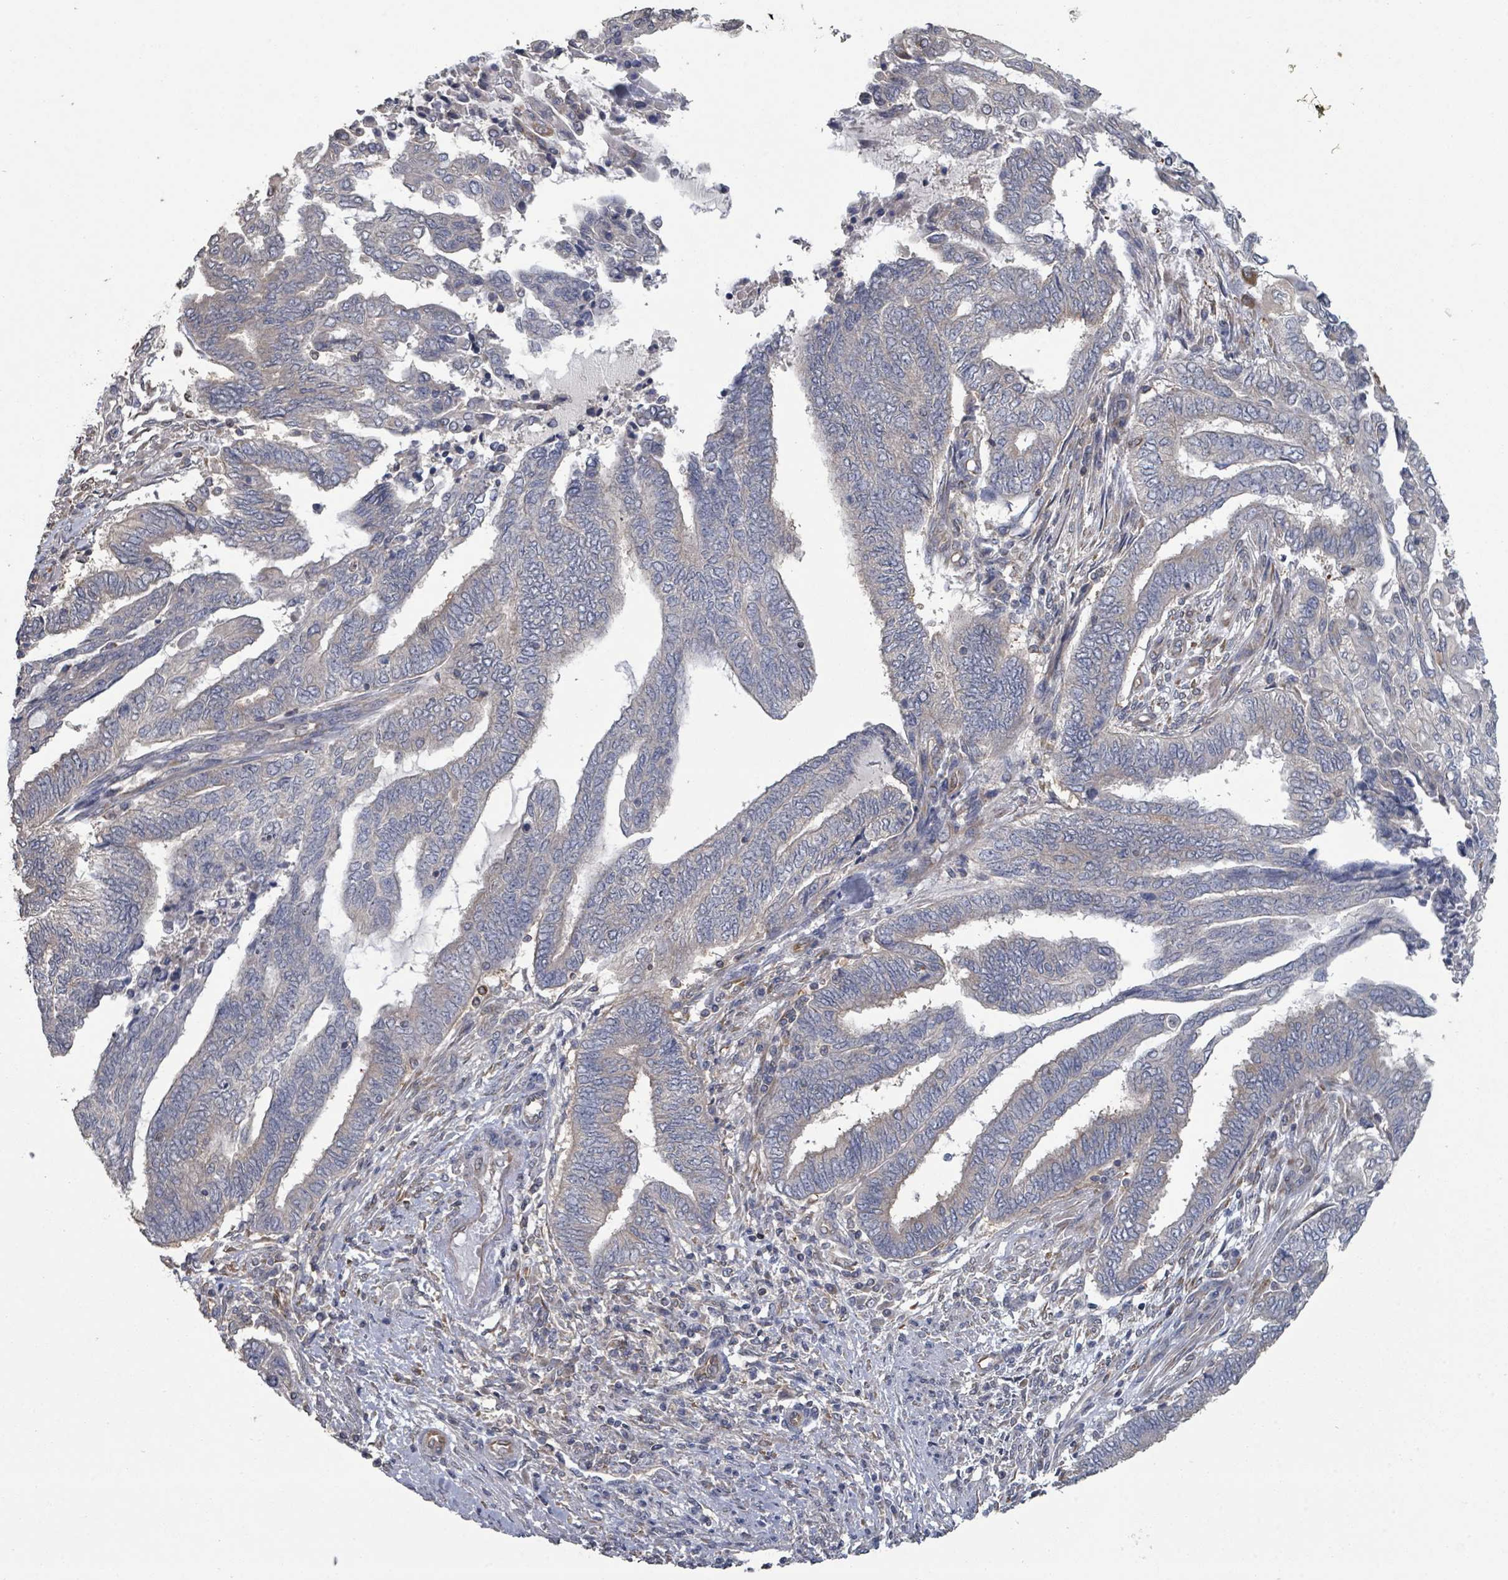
{"staining": {"intensity": "negative", "quantity": "none", "location": "none"}, "tissue": "endometrial cancer", "cell_type": "Tumor cells", "image_type": "cancer", "snomed": [{"axis": "morphology", "description": "Adenocarcinoma, NOS"}, {"axis": "topography", "description": "Uterus"}, {"axis": "topography", "description": "Endometrium"}], "caption": "A high-resolution photomicrograph shows IHC staining of adenocarcinoma (endometrial), which exhibits no significant expression in tumor cells.", "gene": "SLC9A7", "patient": {"sex": "female", "age": 70}}